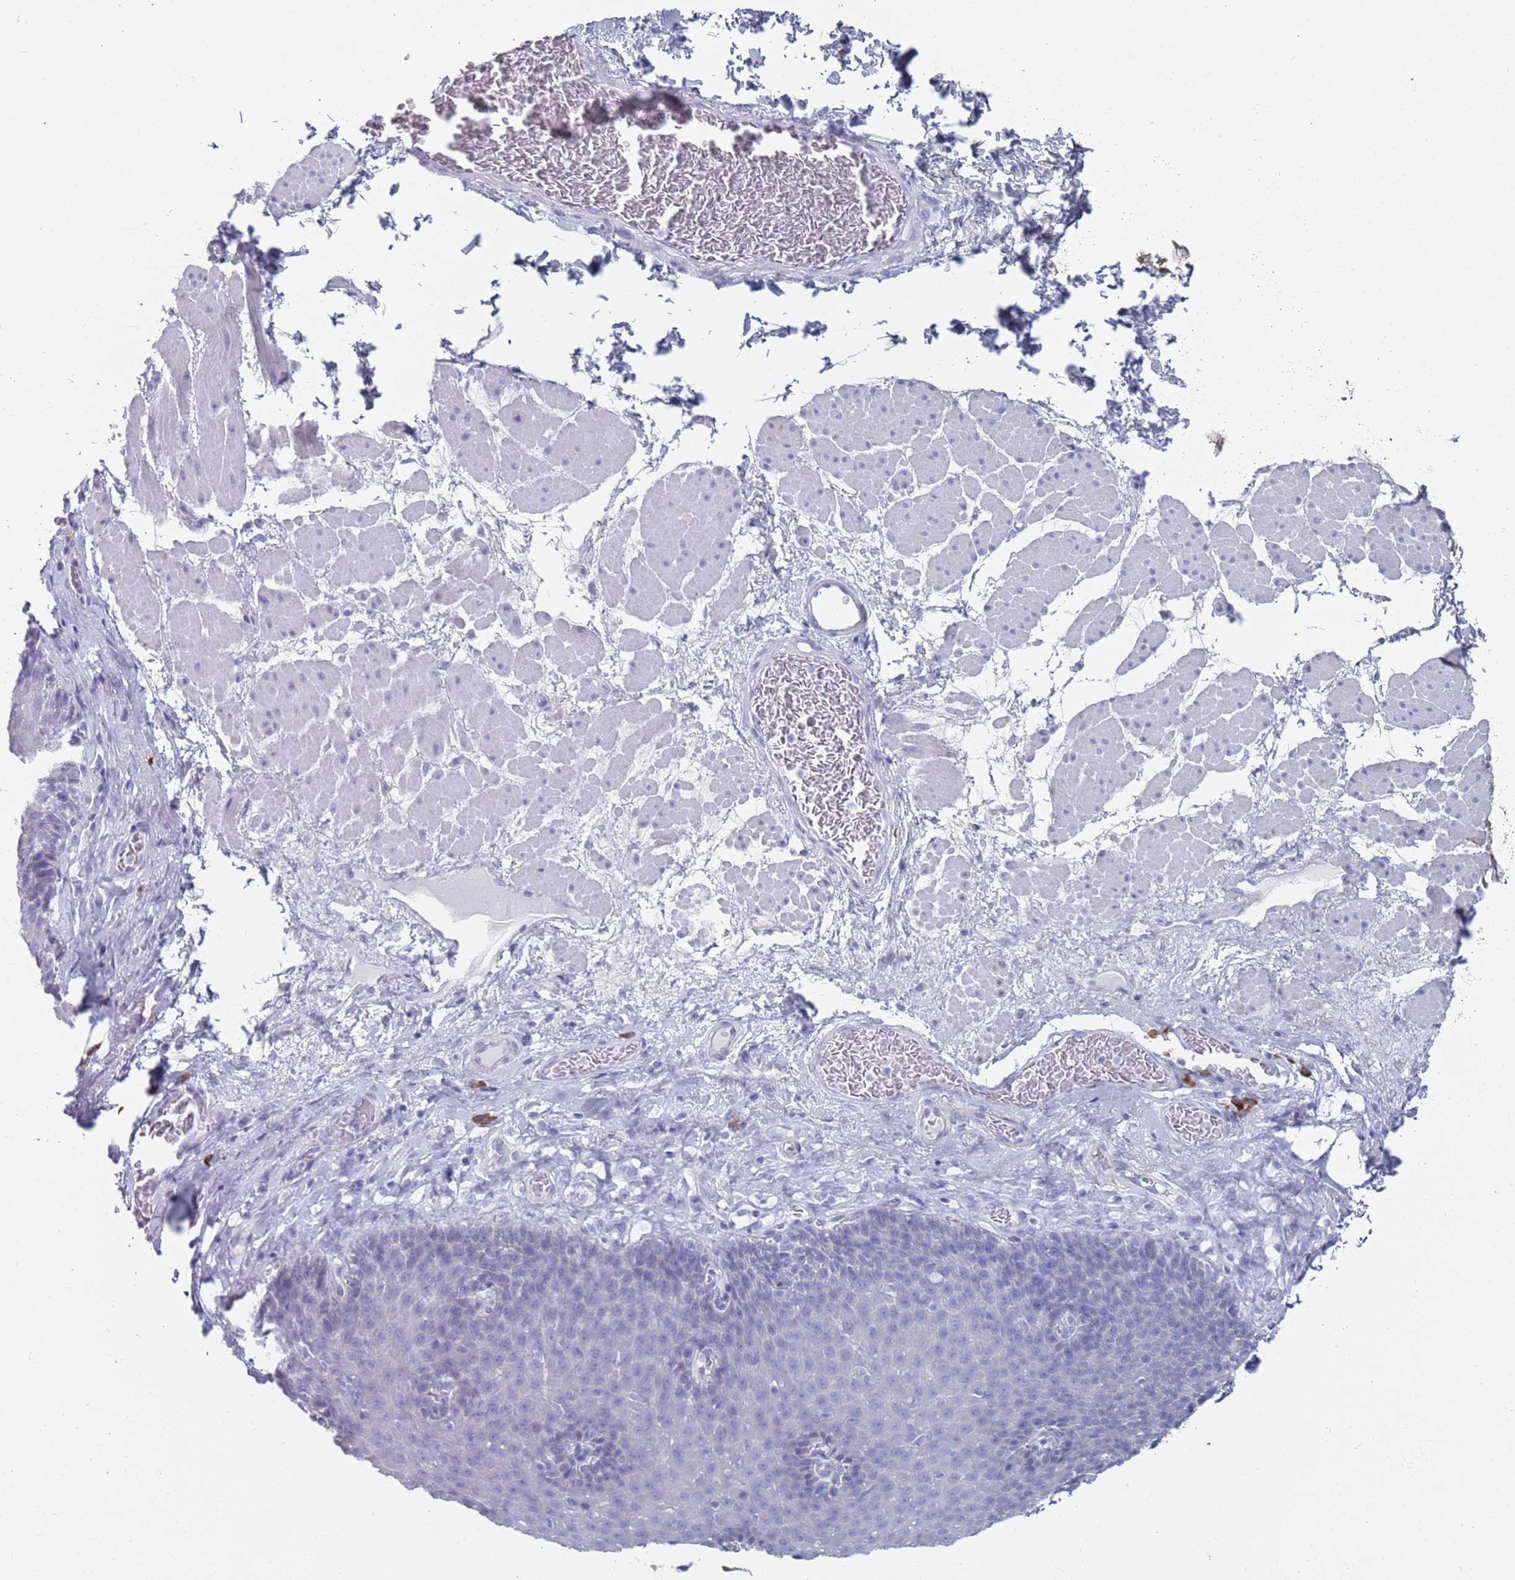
{"staining": {"intensity": "negative", "quantity": "none", "location": "none"}, "tissue": "esophagus", "cell_type": "Squamous epithelial cells", "image_type": "normal", "snomed": [{"axis": "morphology", "description": "Normal tissue, NOS"}, {"axis": "topography", "description": "Esophagus"}], "caption": "High power microscopy histopathology image of an immunohistochemistry (IHC) photomicrograph of unremarkable esophagus, revealing no significant positivity in squamous epithelial cells.", "gene": "MAT1A", "patient": {"sex": "female", "age": 66}}